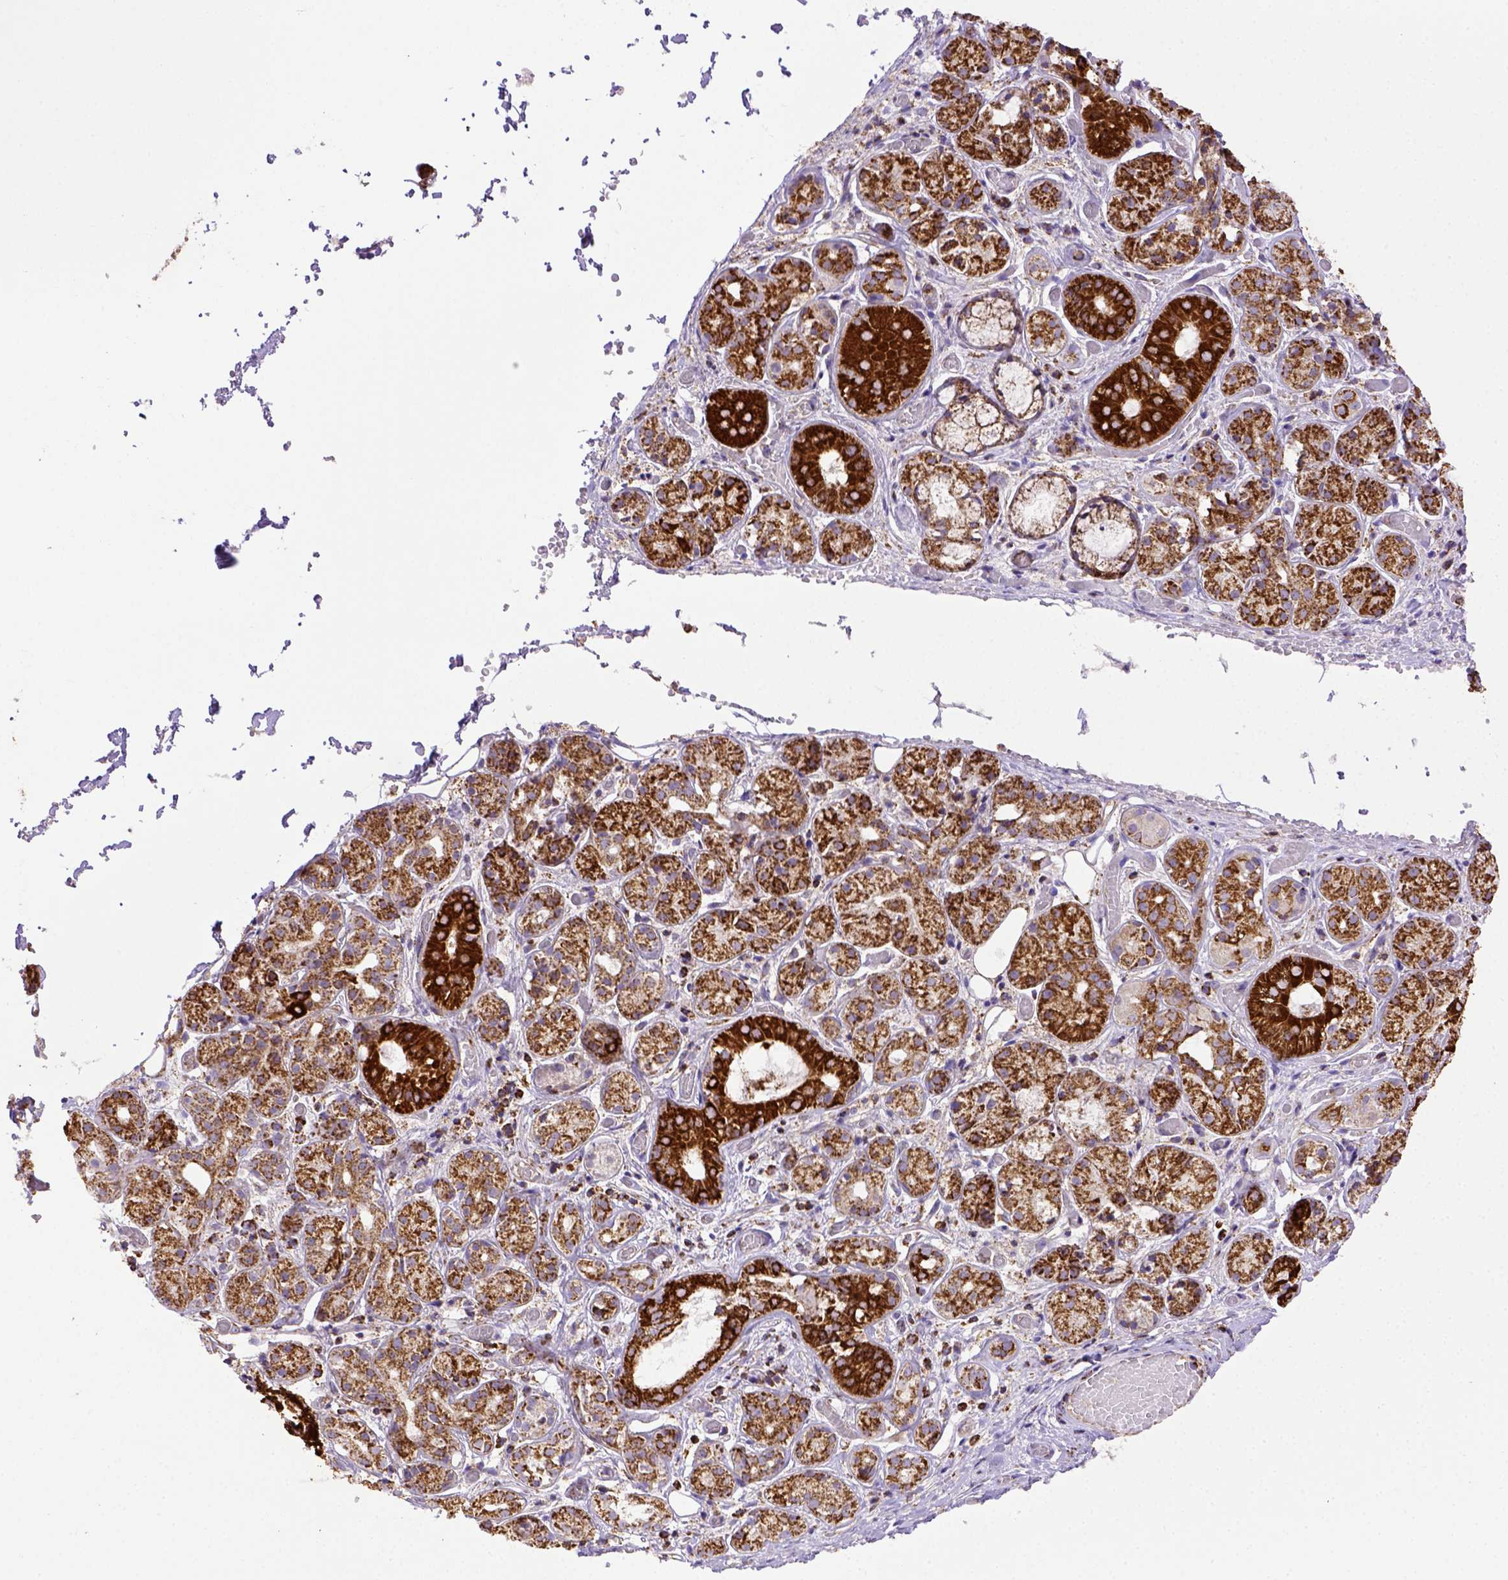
{"staining": {"intensity": "strong", "quantity": ">75%", "location": "cytoplasmic/membranous"}, "tissue": "salivary gland", "cell_type": "Glandular cells", "image_type": "normal", "snomed": [{"axis": "morphology", "description": "Normal tissue, NOS"}, {"axis": "topography", "description": "Salivary gland"}, {"axis": "topography", "description": "Peripheral nerve tissue"}], "caption": "Salivary gland stained with DAB IHC demonstrates high levels of strong cytoplasmic/membranous staining in approximately >75% of glandular cells. The staining was performed using DAB (3,3'-diaminobenzidine) to visualize the protein expression in brown, while the nuclei were stained in blue with hematoxylin (Magnification: 20x).", "gene": "MT", "patient": {"sex": "male", "age": 71}}